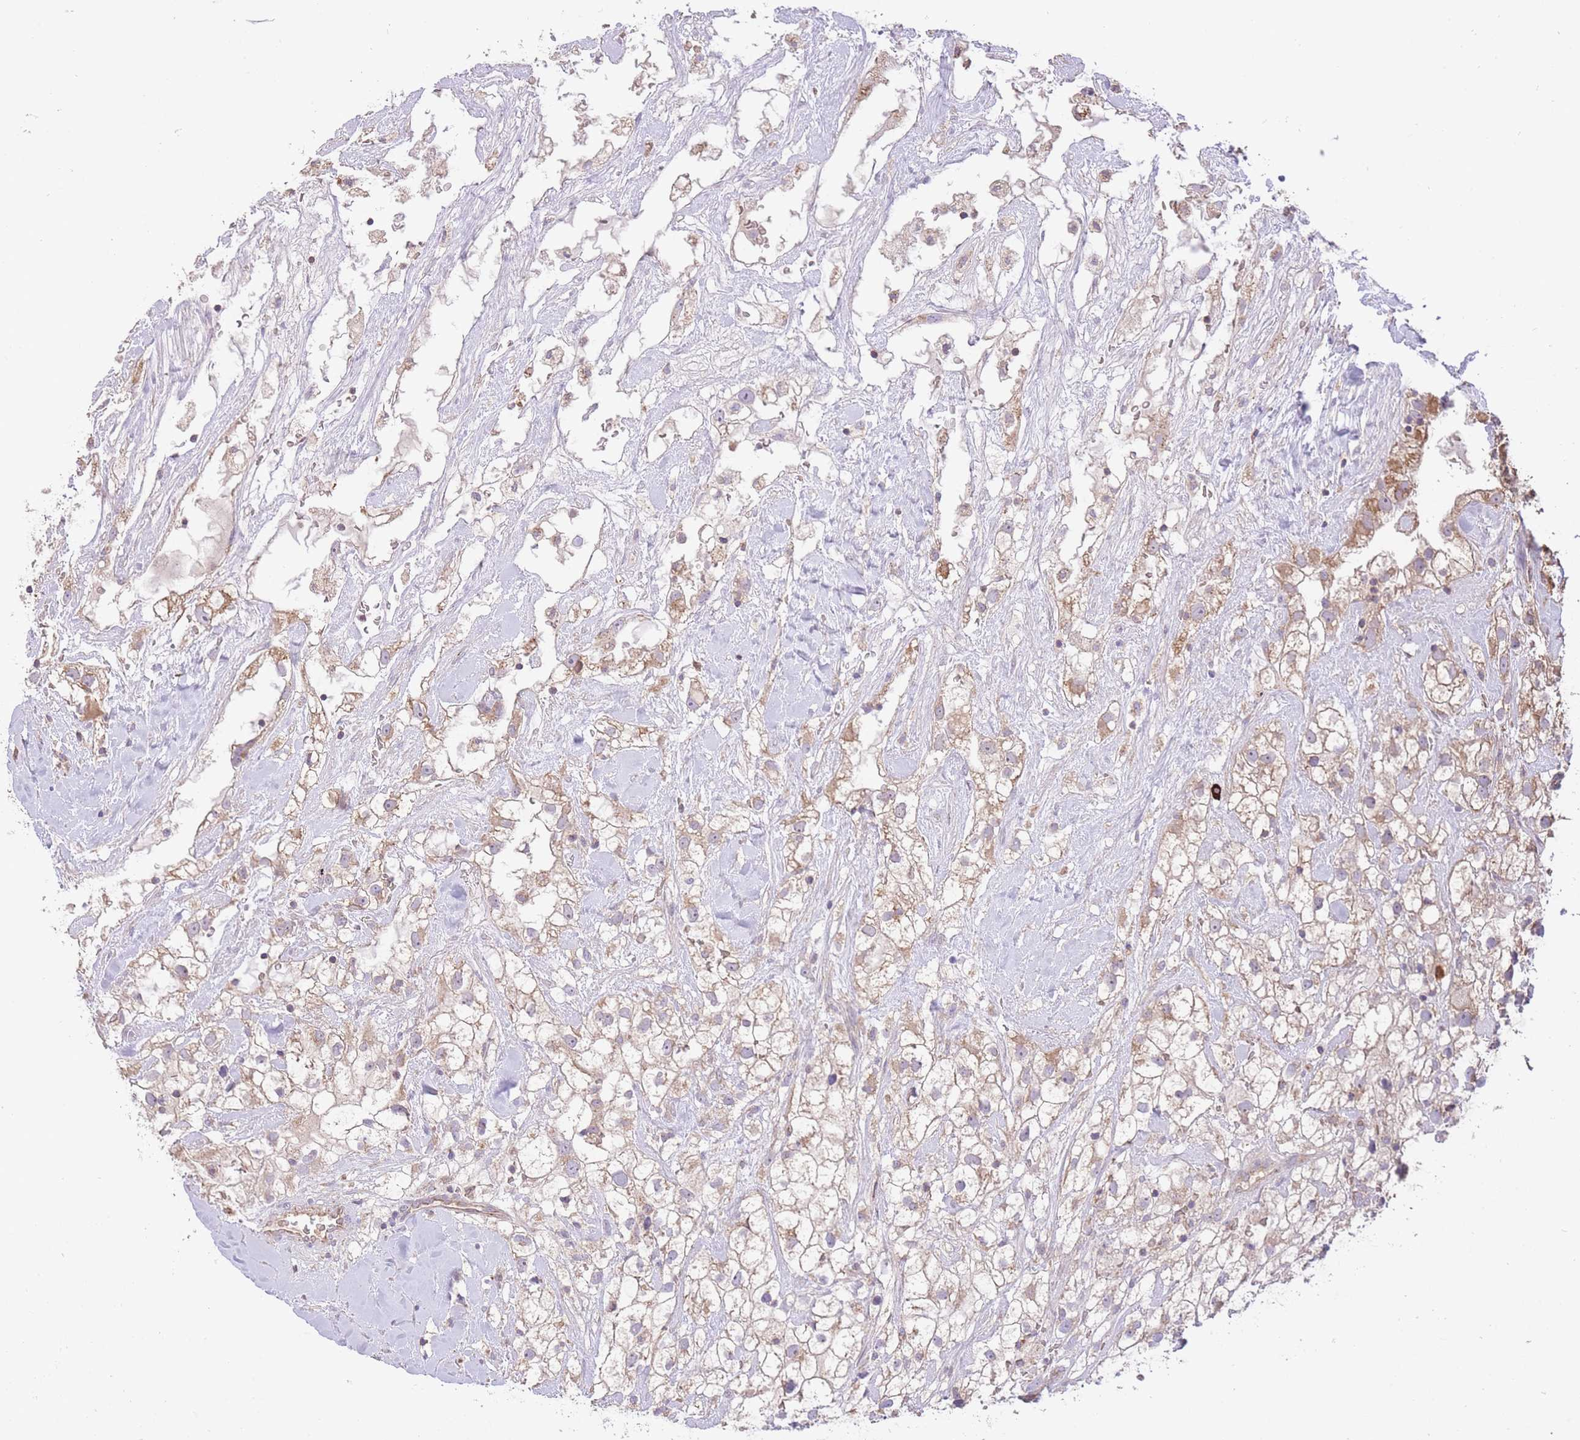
{"staining": {"intensity": "weak", "quantity": ">75%", "location": "cytoplasmic/membranous"}, "tissue": "renal cancer", "cell_type": "Tumor cells", "image_type": "cancer", "snomed": [{"axis": "morphology", "description": "Adenocarcinoma, NOS"}, {"axis": "topography", "description": "Kidney"}], "caption": "Protein staining by immunohistochemistry (IHC) reveals weak cytoplasmic/membranous staining in approximately >75% of tumor cells in renal adenocarcinoma.", "gene": "PREP", "patient": {"sex": "male", "age": 59}}